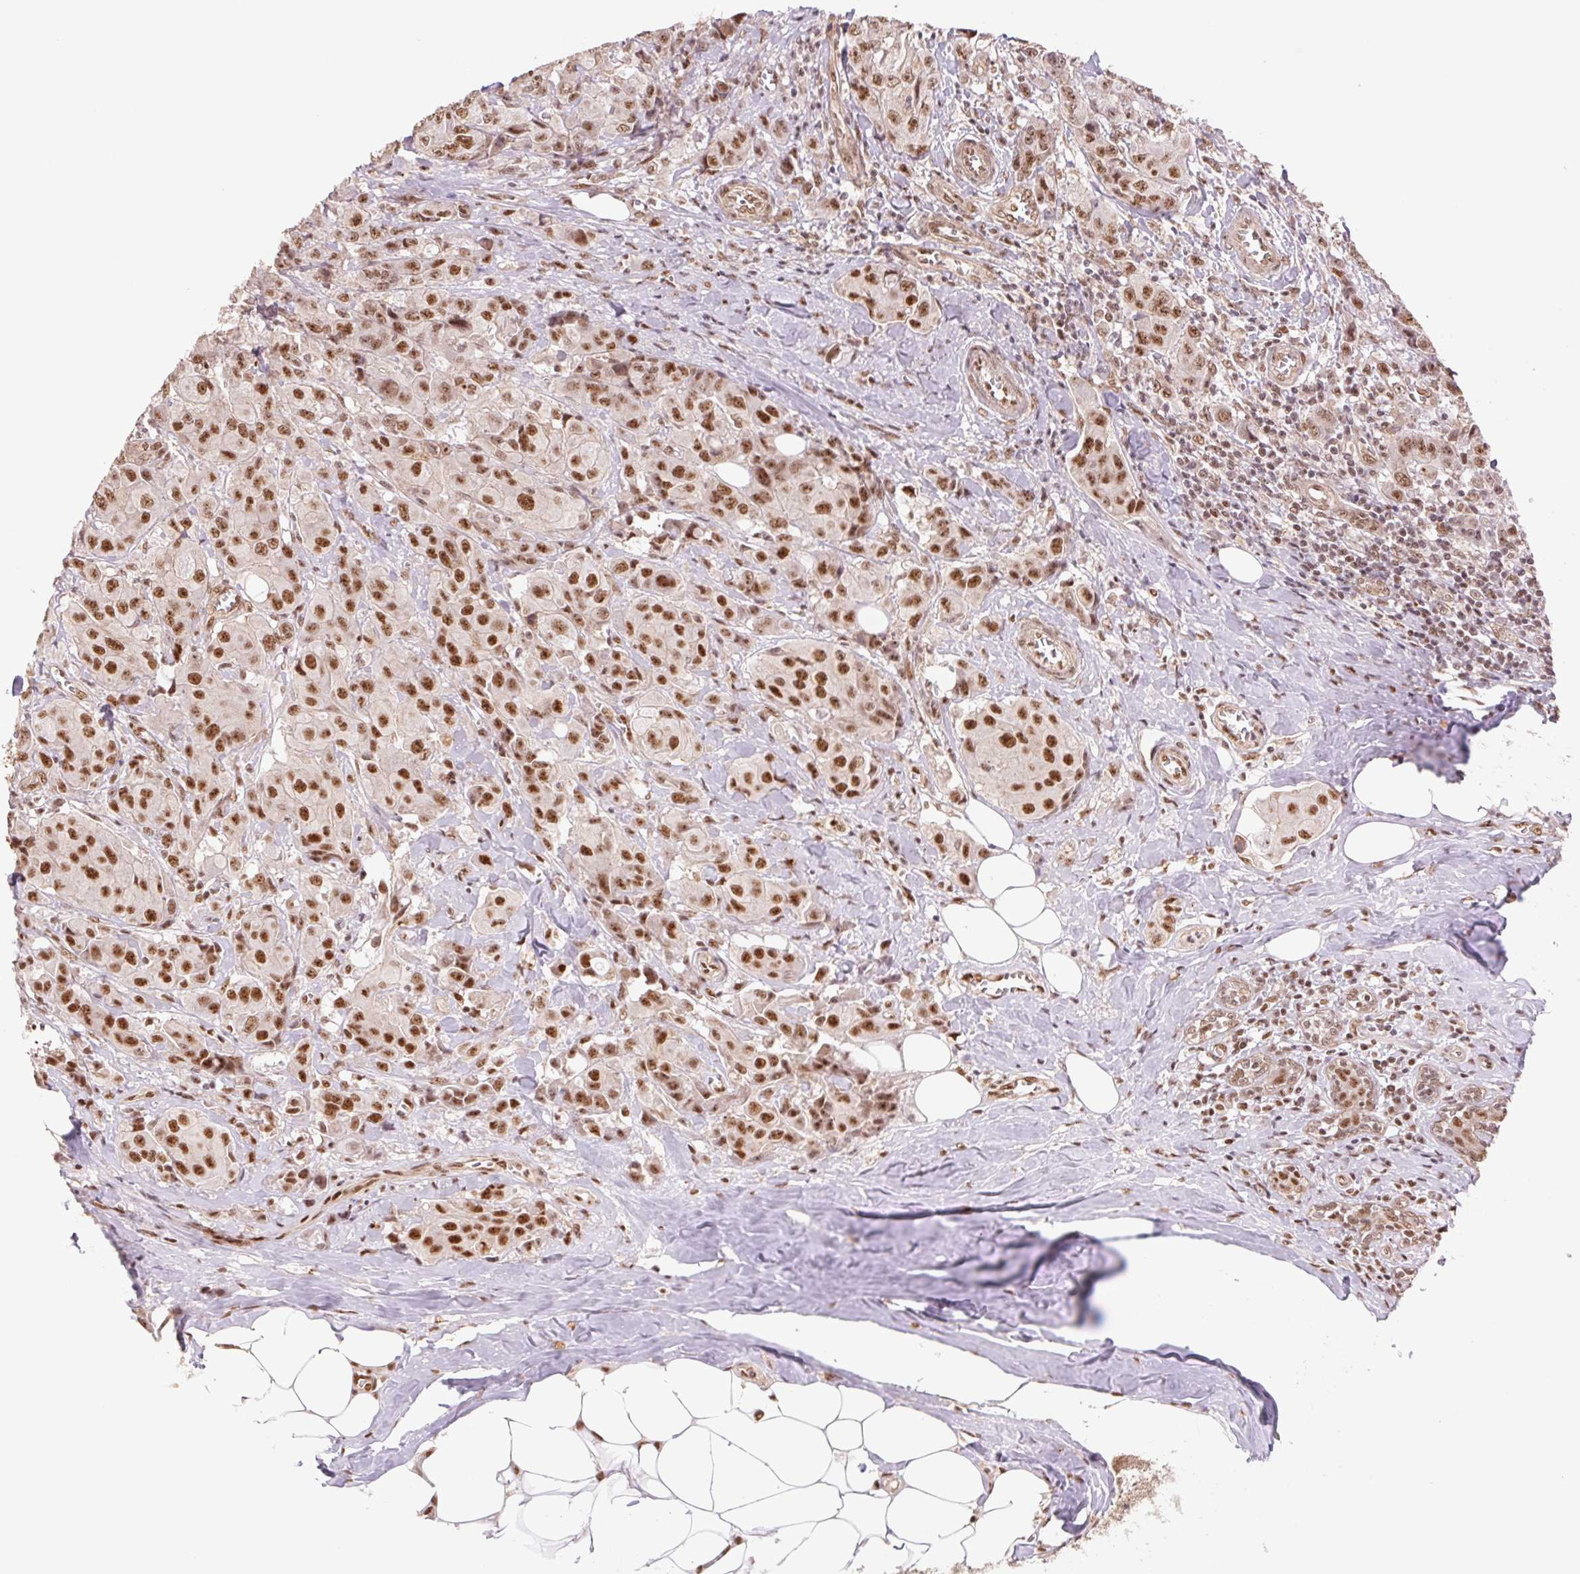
{"staining": {"intensity": "strong", "quantity": ">75%", "location": "nuclear"}, "tissue": "breast cancer", "cell_type": "Tumor cells", "image_type": "cancer", "snomed": [{"axis": "morphology", "description": "Normal tissue, NOS"}, {"axis": "morphology", "description": "Duct carcinoma"}, {"axis": "topography", "description": "Breast"}], "caption": "About >75% of tumor cells in breast cancer (invasive ductal carcinoma) demonstrate strong nuclear protein staining as visualized by brown immunohistochemical staining.", "gene": "CWC25", "patient": {"sex": "female", "age": 43}}